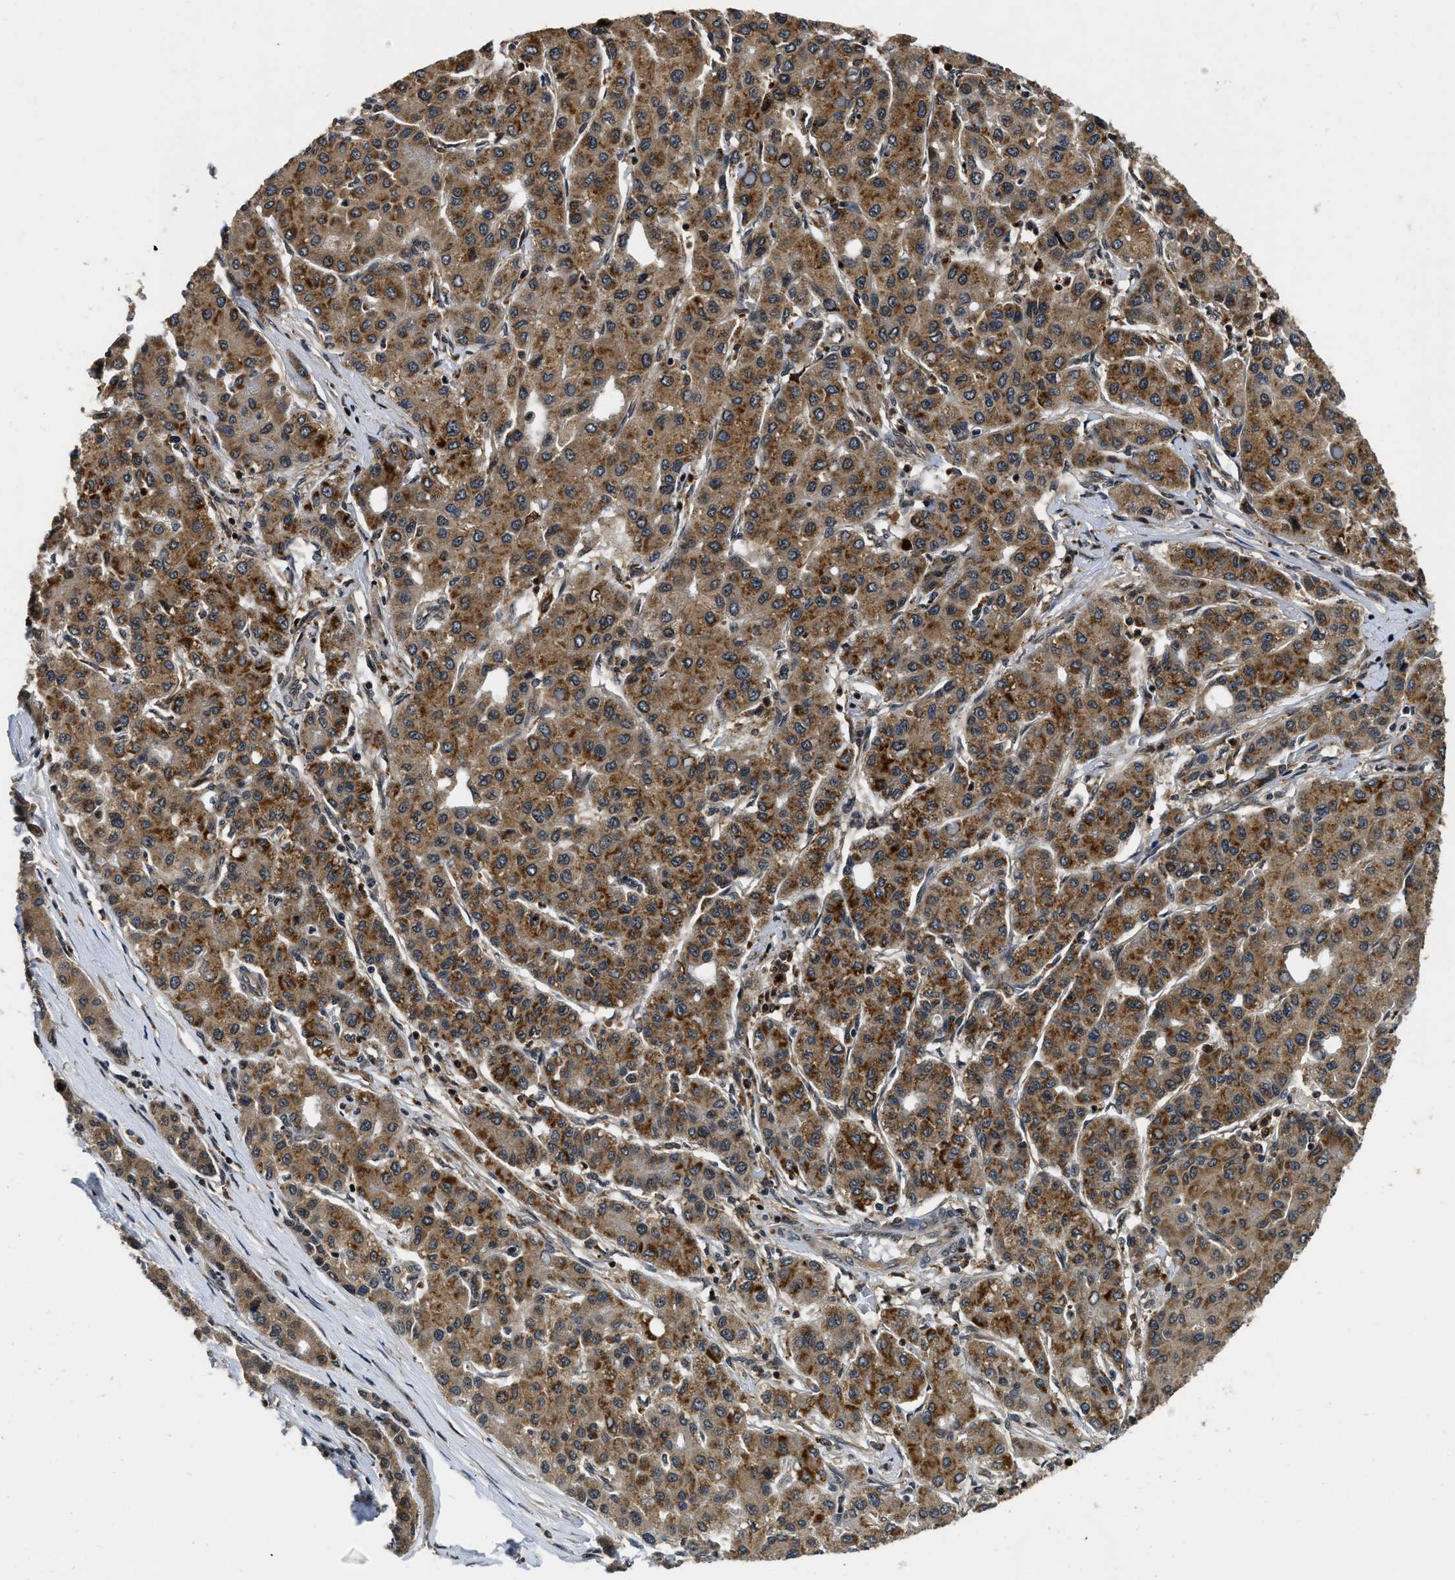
{"staining": {"intensity": "moderate", "quantity": ">75%", "location": "cytoplasmic/membranous"}, "tissue": "liver cancer", "cell_type": "Tumor cells", "image_type": "cancer", "snomed": [{"axis": "morphology", "description": "Carcinoma, Hepatocellular, NOS"}, {"axis": "topography", "description": "Liver"}], "caption": "Human liver hepatocellular carcinoma stained for a protein (brown) exhibits moderate cytoplasmic/membranous positive positivity in approximately >75% of tumor cells.", "gene": "ADSL", "patient": {"sex": "male", "age": 65}}